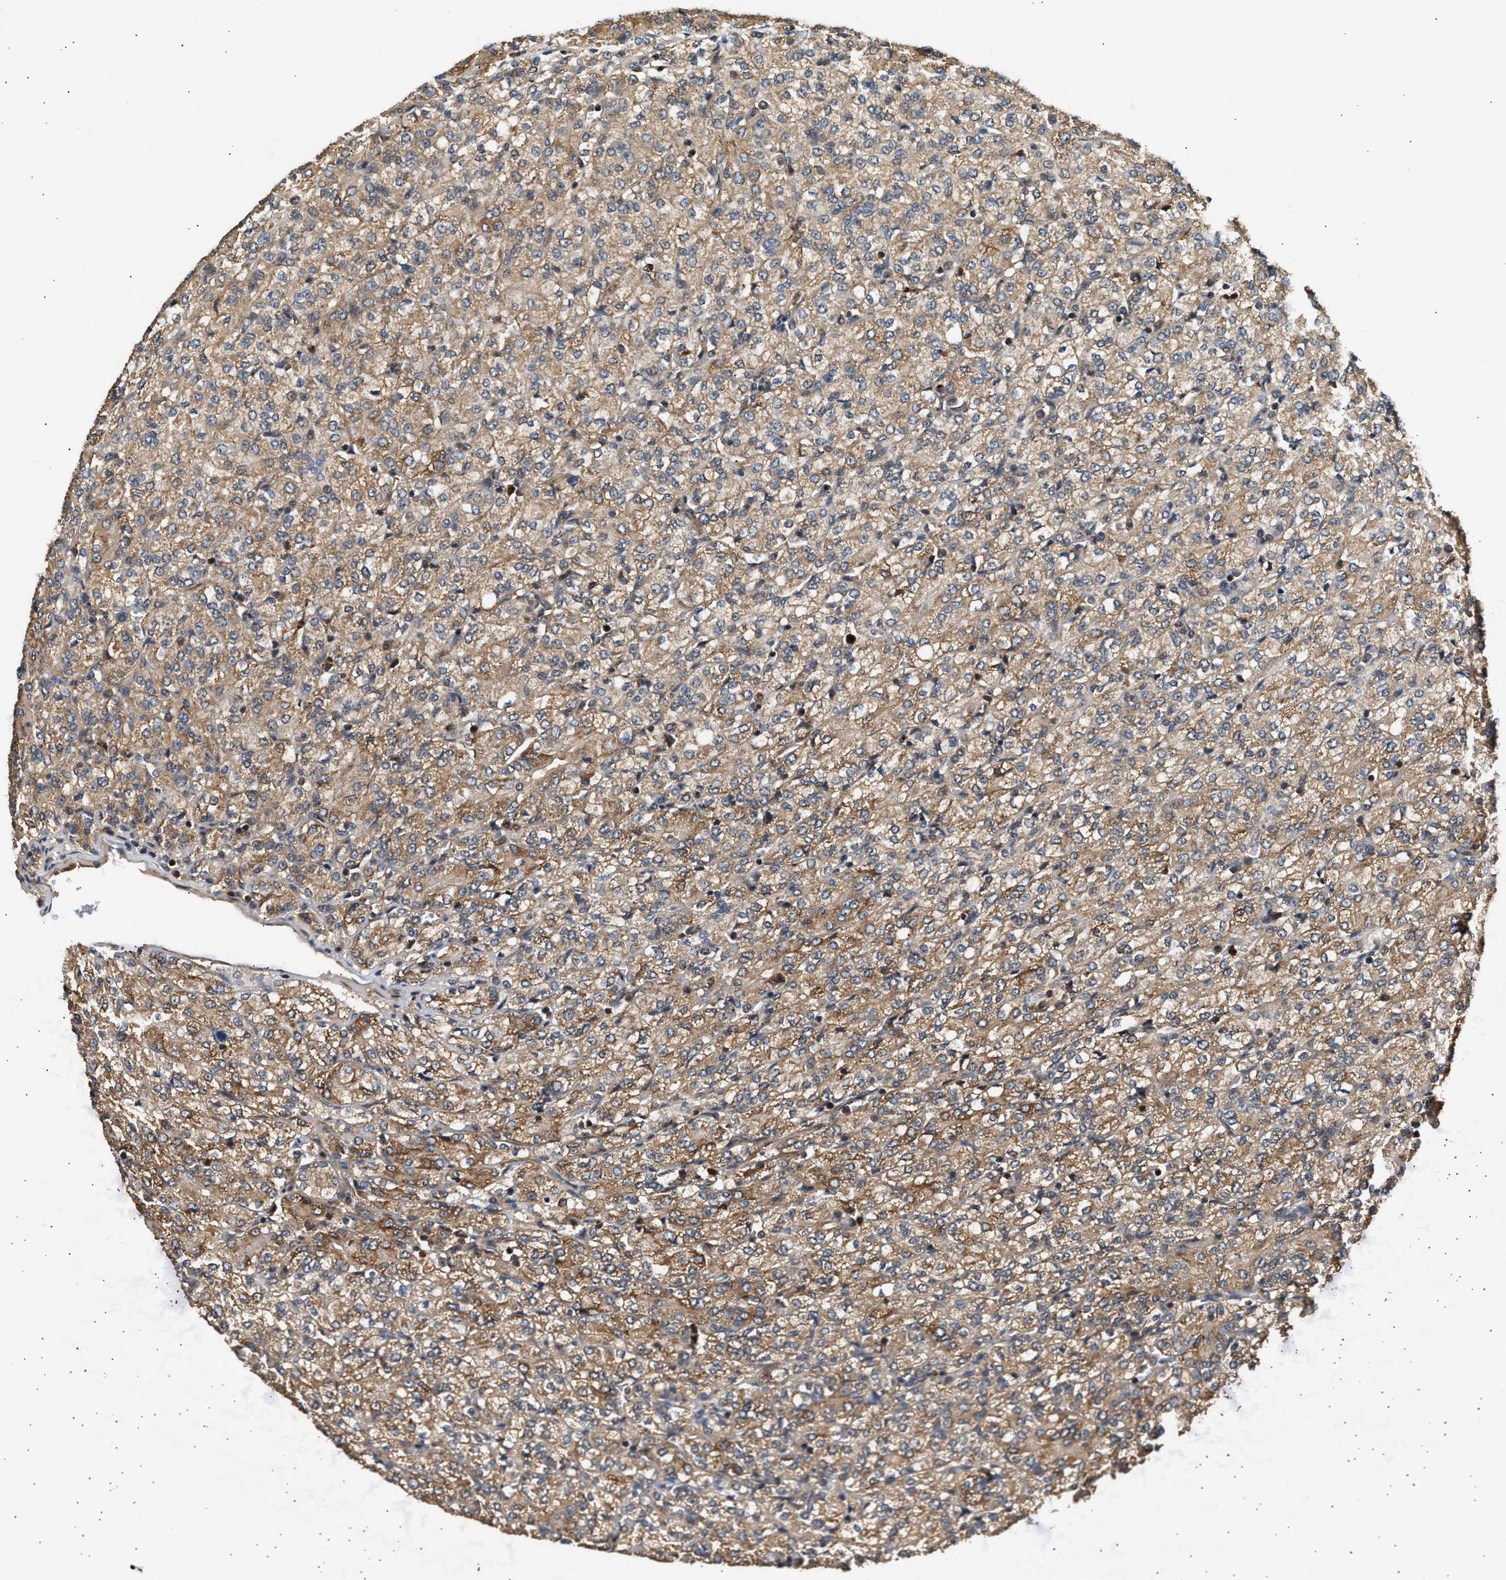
{"staining": {"intensity": "moderate", "quantity": ">75%", "location": "cytoplasmic/membranous"}, "tissue": "renal cancer", "cell_type": "Tumor cells", "image_type": "cancer", "snomed": [{"axis": "morphology", "description": "Adenocarcinoma, NOS"}, {"axis": "topography", "description": "Kidney"}], "caption": "Renal cancer (adenocarcinoma) tissue demonstrates moderate cytoplasmic/membranous staining in about >75% of tumor cells", "gene": "DUSP14", "patient": {"sex": "male", "age": 77}}